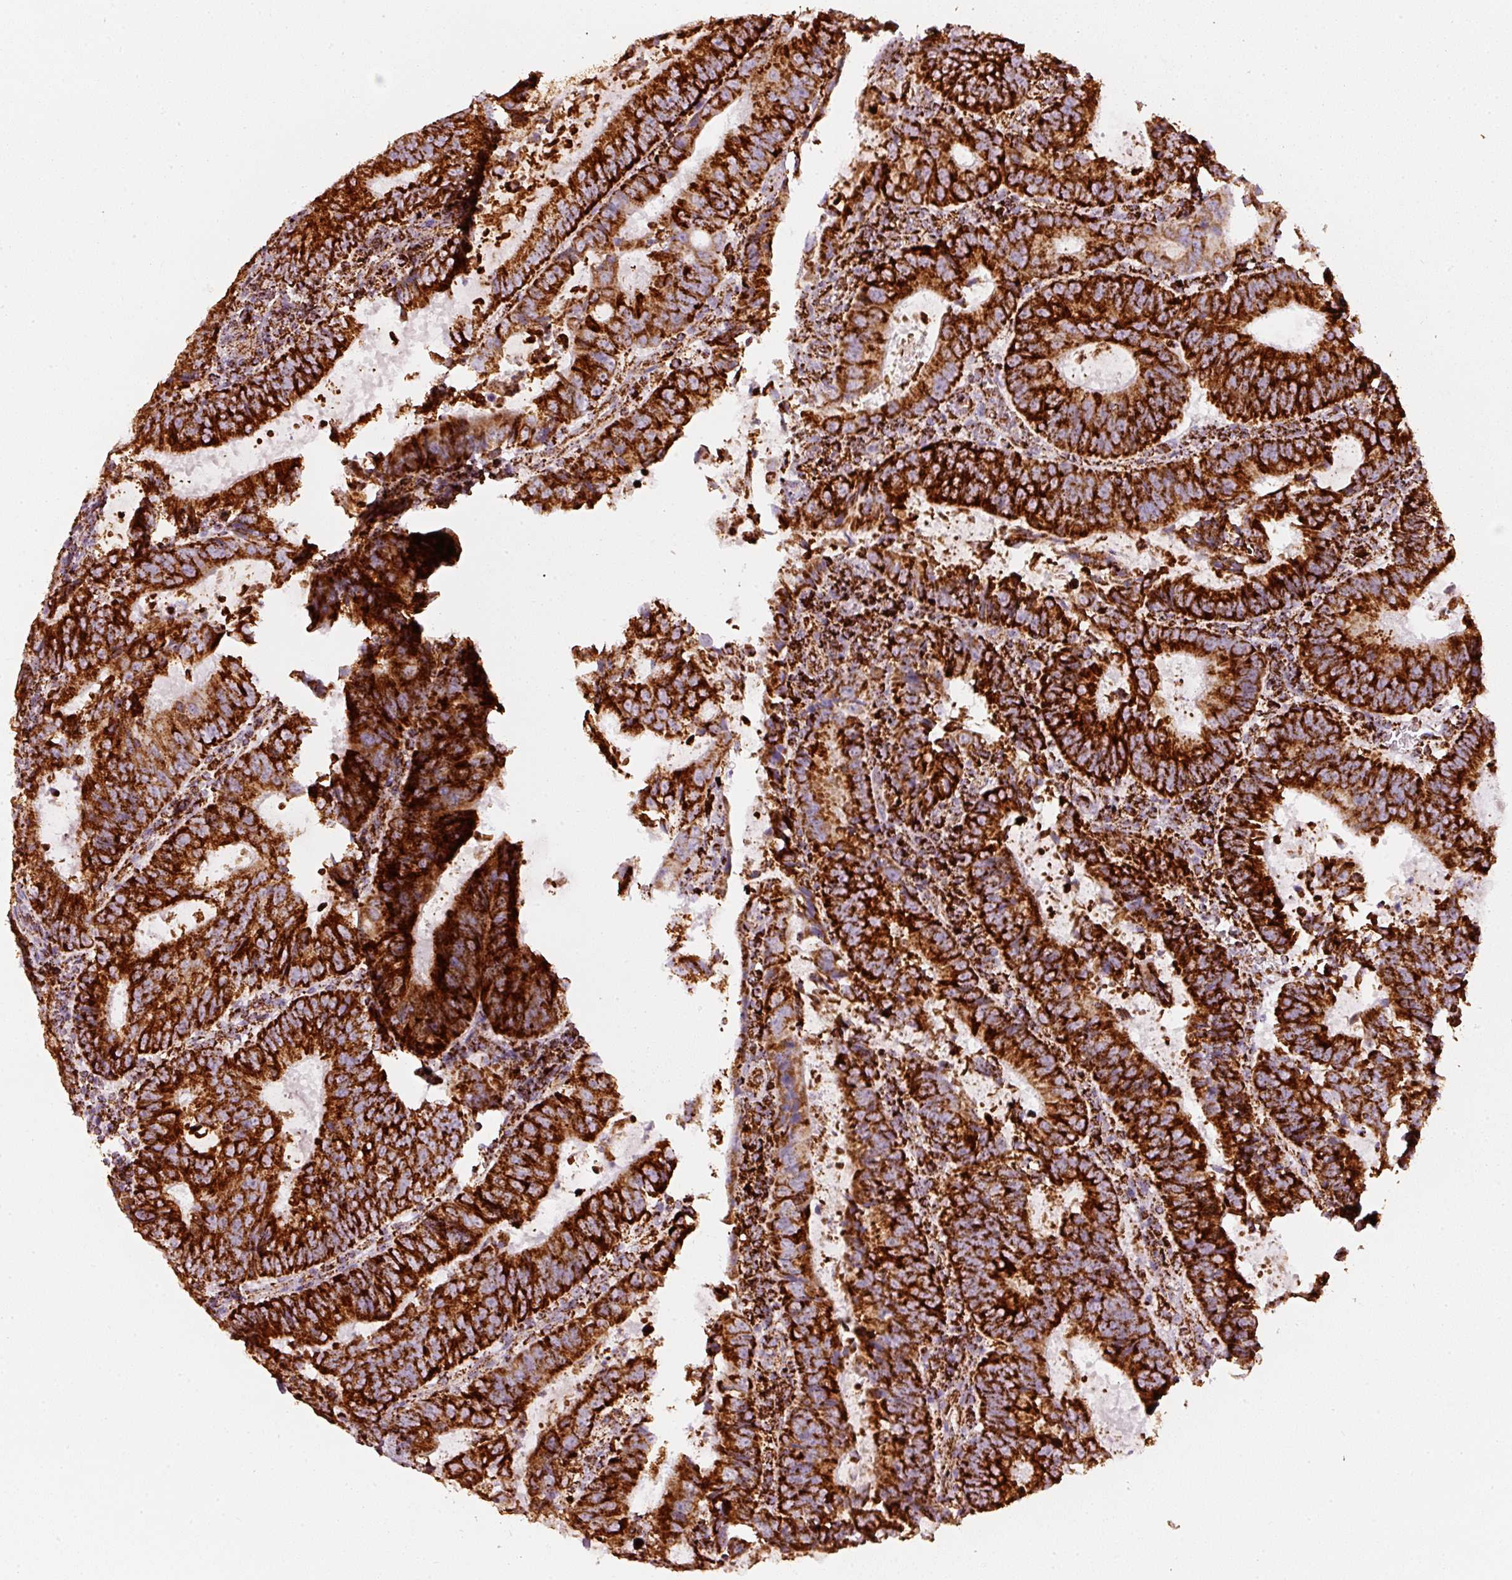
{"staining": {"intensity": "strong", "quantity": ">75%", "location": "cytoplasmic/membranous"}, "tissue": "colorectal cancer", "cell_type": "Tumor cells", "image_type": "cancer", "snomed": [{"axis": "morphology", "description": "Adenocarcinoma, NOS"}, {"axis": "topography", "description": "Colon"}], "caption": "Strong cytoplasmic/membranous expression for a protein is present in about >75% of tumor cells of colorectal cancer using immunohistochemistry (IHC).", "gene": "UQCRC1", "patient": {"sex": "male", "age": 67}}